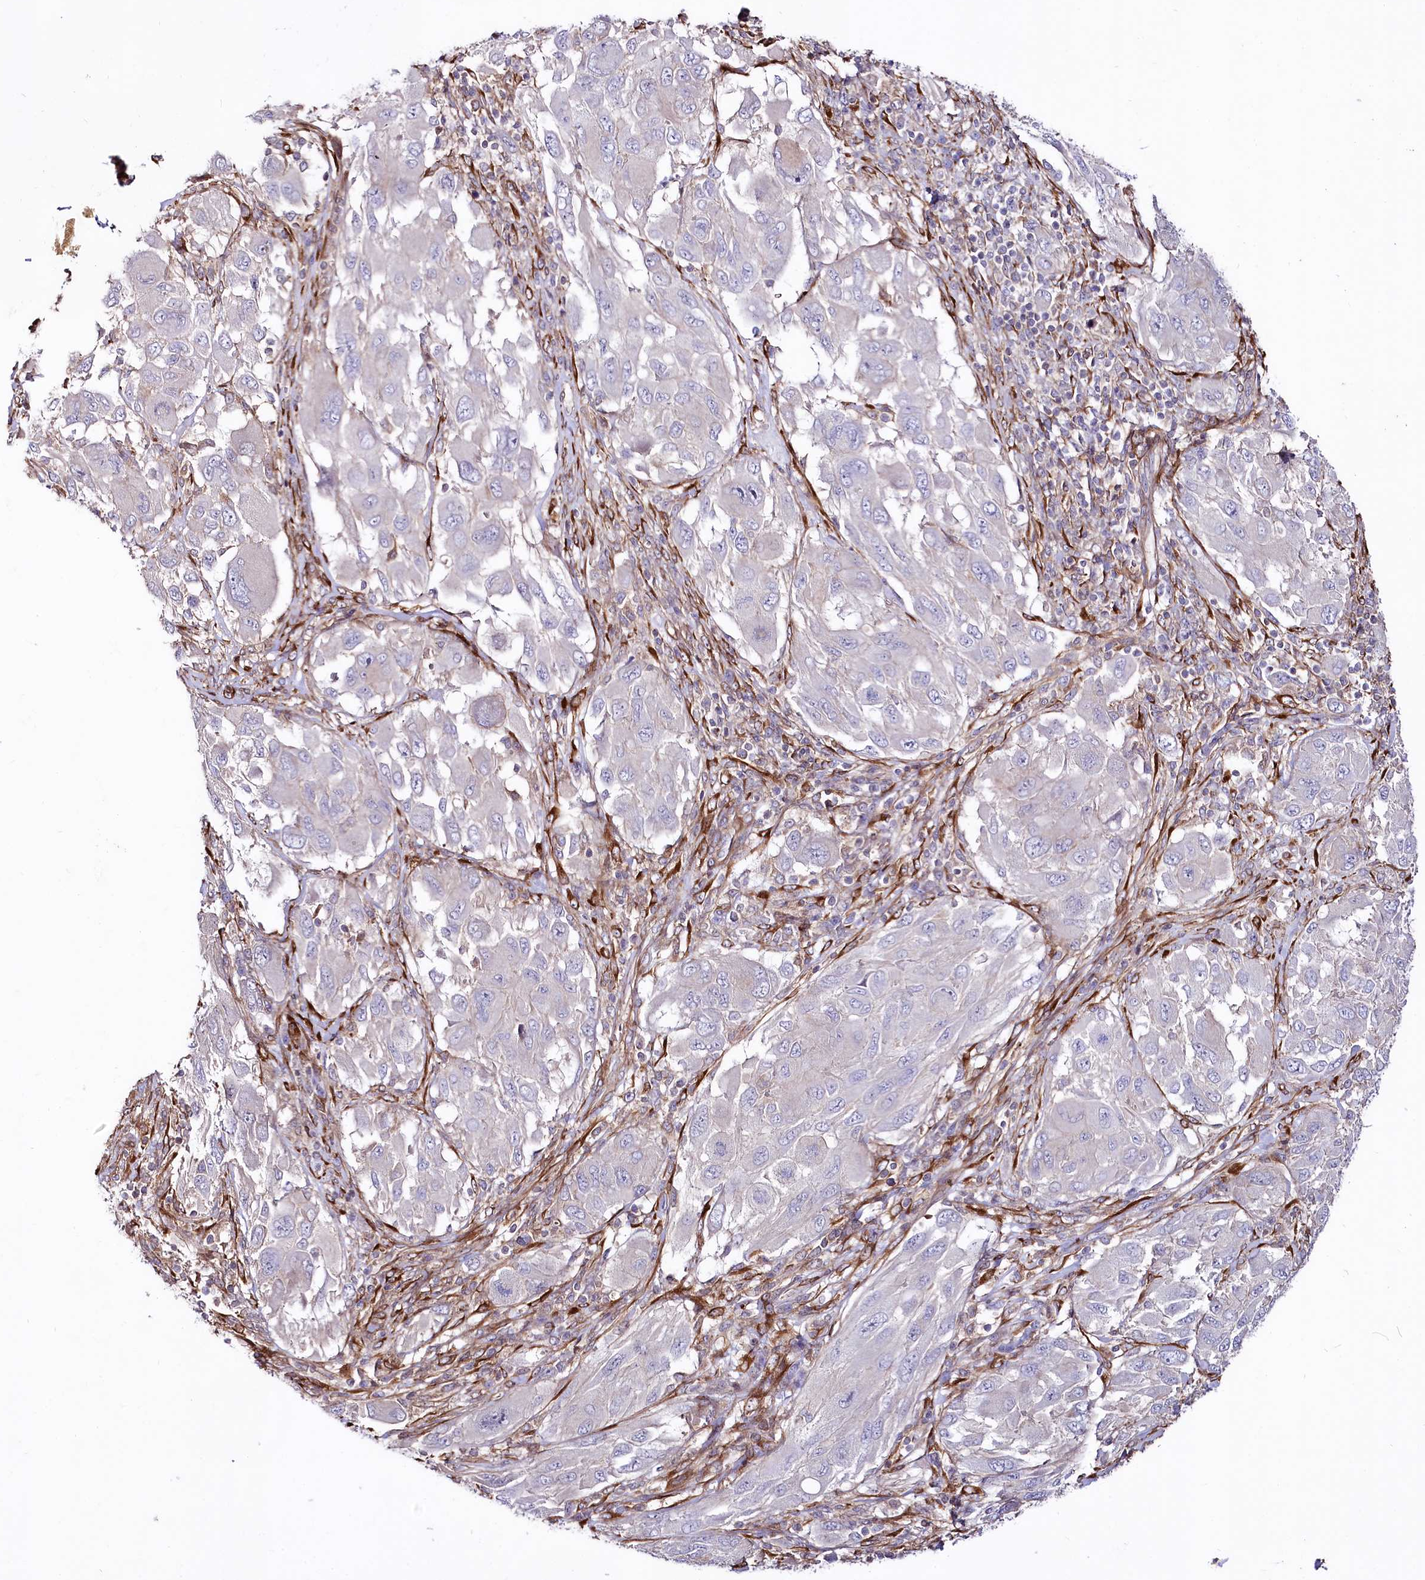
{"staining": {"intensity": "negative", "quantity": "none", "location": "none"}, "tissue": "melanoma", "cell_type": "Tumor cells", "image_type": "cancer", "snomed": [{"axis": "morphology", "description": "Malignant melanoma, NOS"}, {"axis": "topography", "description": "Skin"}], "caption": "Immunohistochemistry (IHC) image of neoplastic tissue: malignant melanoma stained with DAB displays no significant protein expression in tumor cells. (Brightfield microscopy of DAB IHC at high magnification).", "gene": "FCHSD2", "patient": {"sex": "female", "age": 91}}